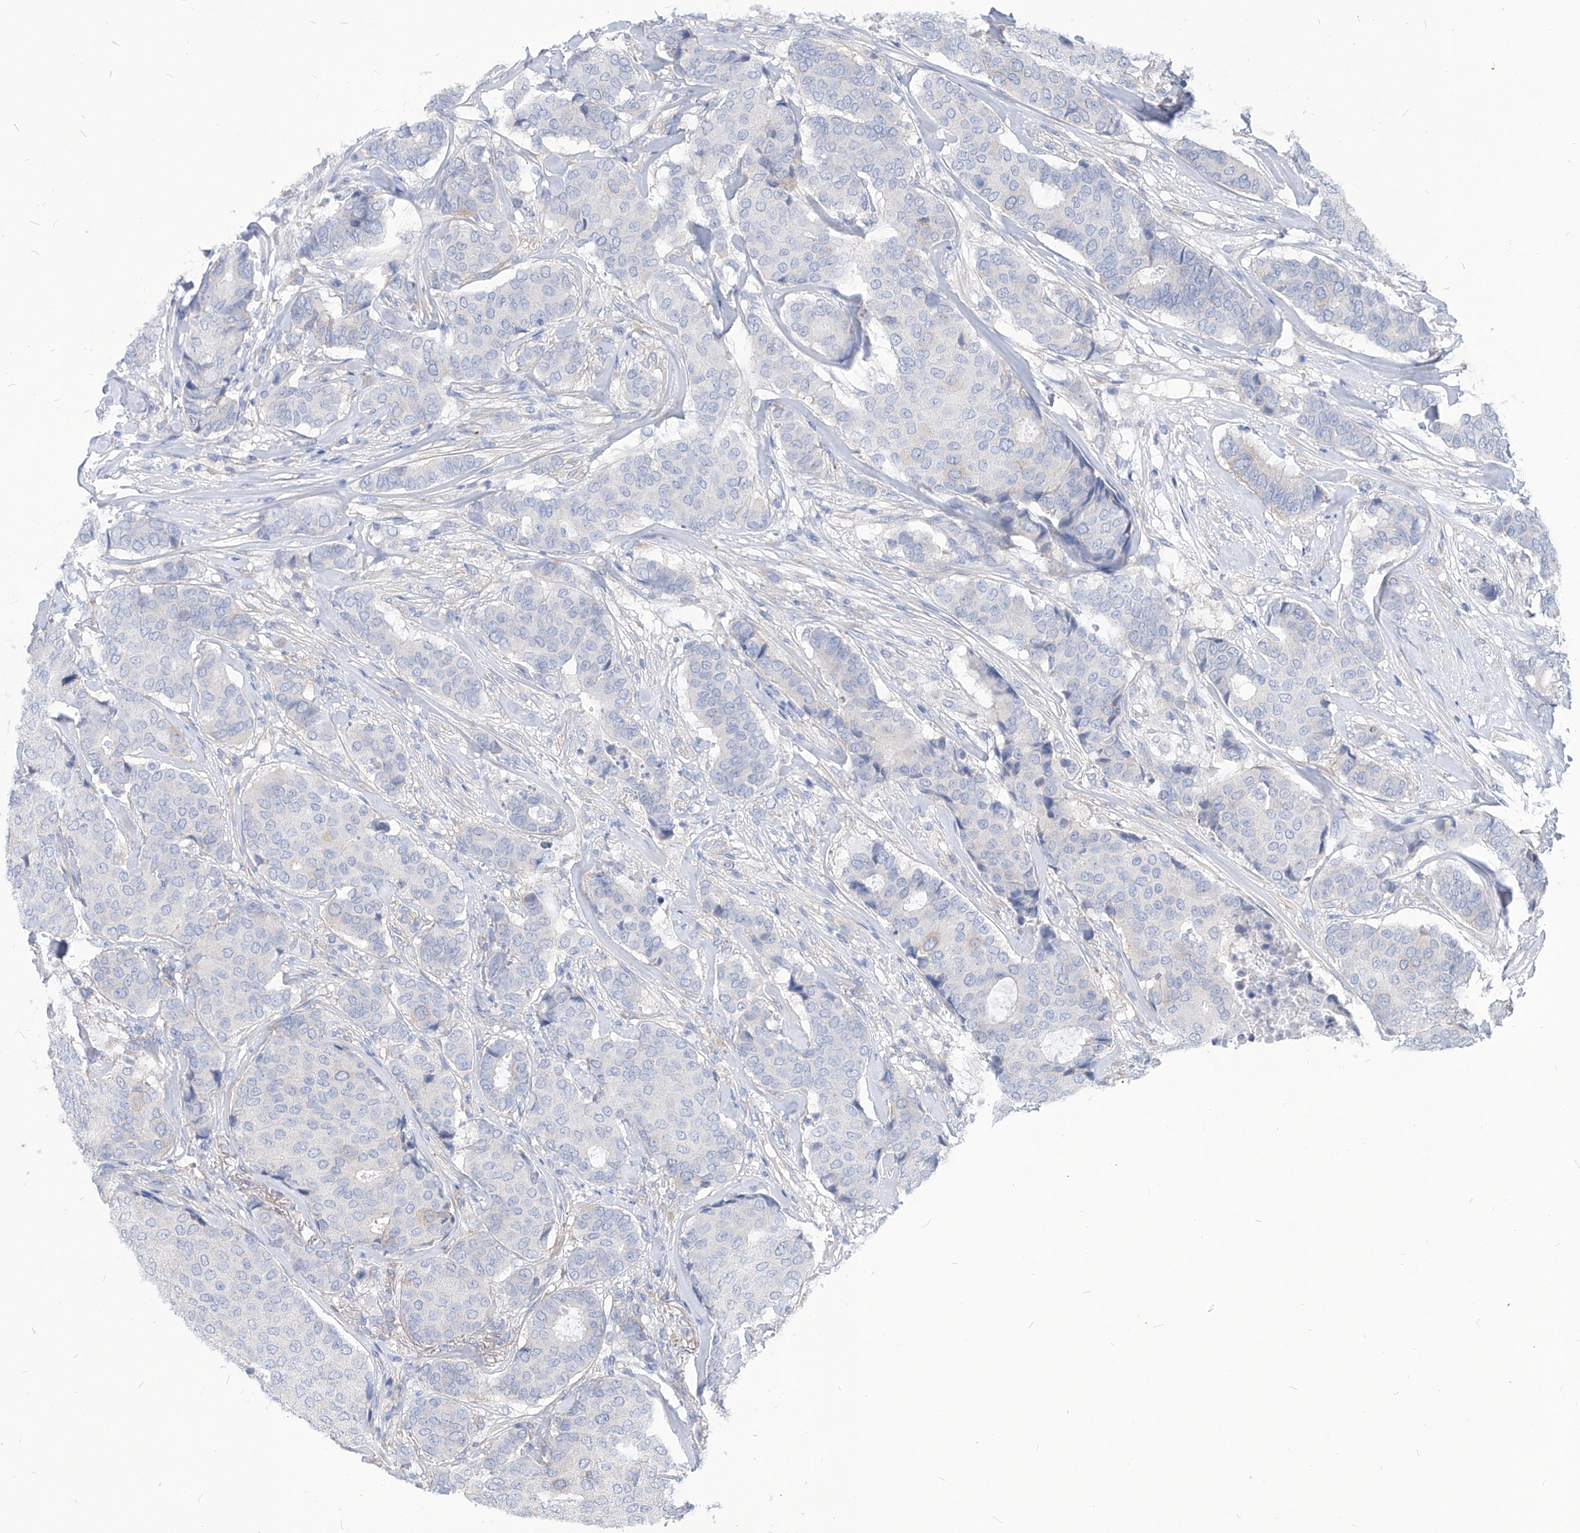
{"staining": {"intensity": "negative", "quantity": "none", "location": "none"}, "tissue": "breast cancer", "cell_type": "Tumor cells", "image_type": "cancer", "snomed": [{"axis": "morphology", "description": "Duct carcinoma"}, {"axis": "topography", "description": "Breast"}], "caption": "The immunohistochemistry photomicrograph has no significant staining in tumor cells of breast cancer (invasive ductal carcinoma) tissue. (DAB immunohistochemistry (IHC) with hematoxylin counter stain).", "gene": "AKAP10", "patient": {"sex": "female", "age": 75}}